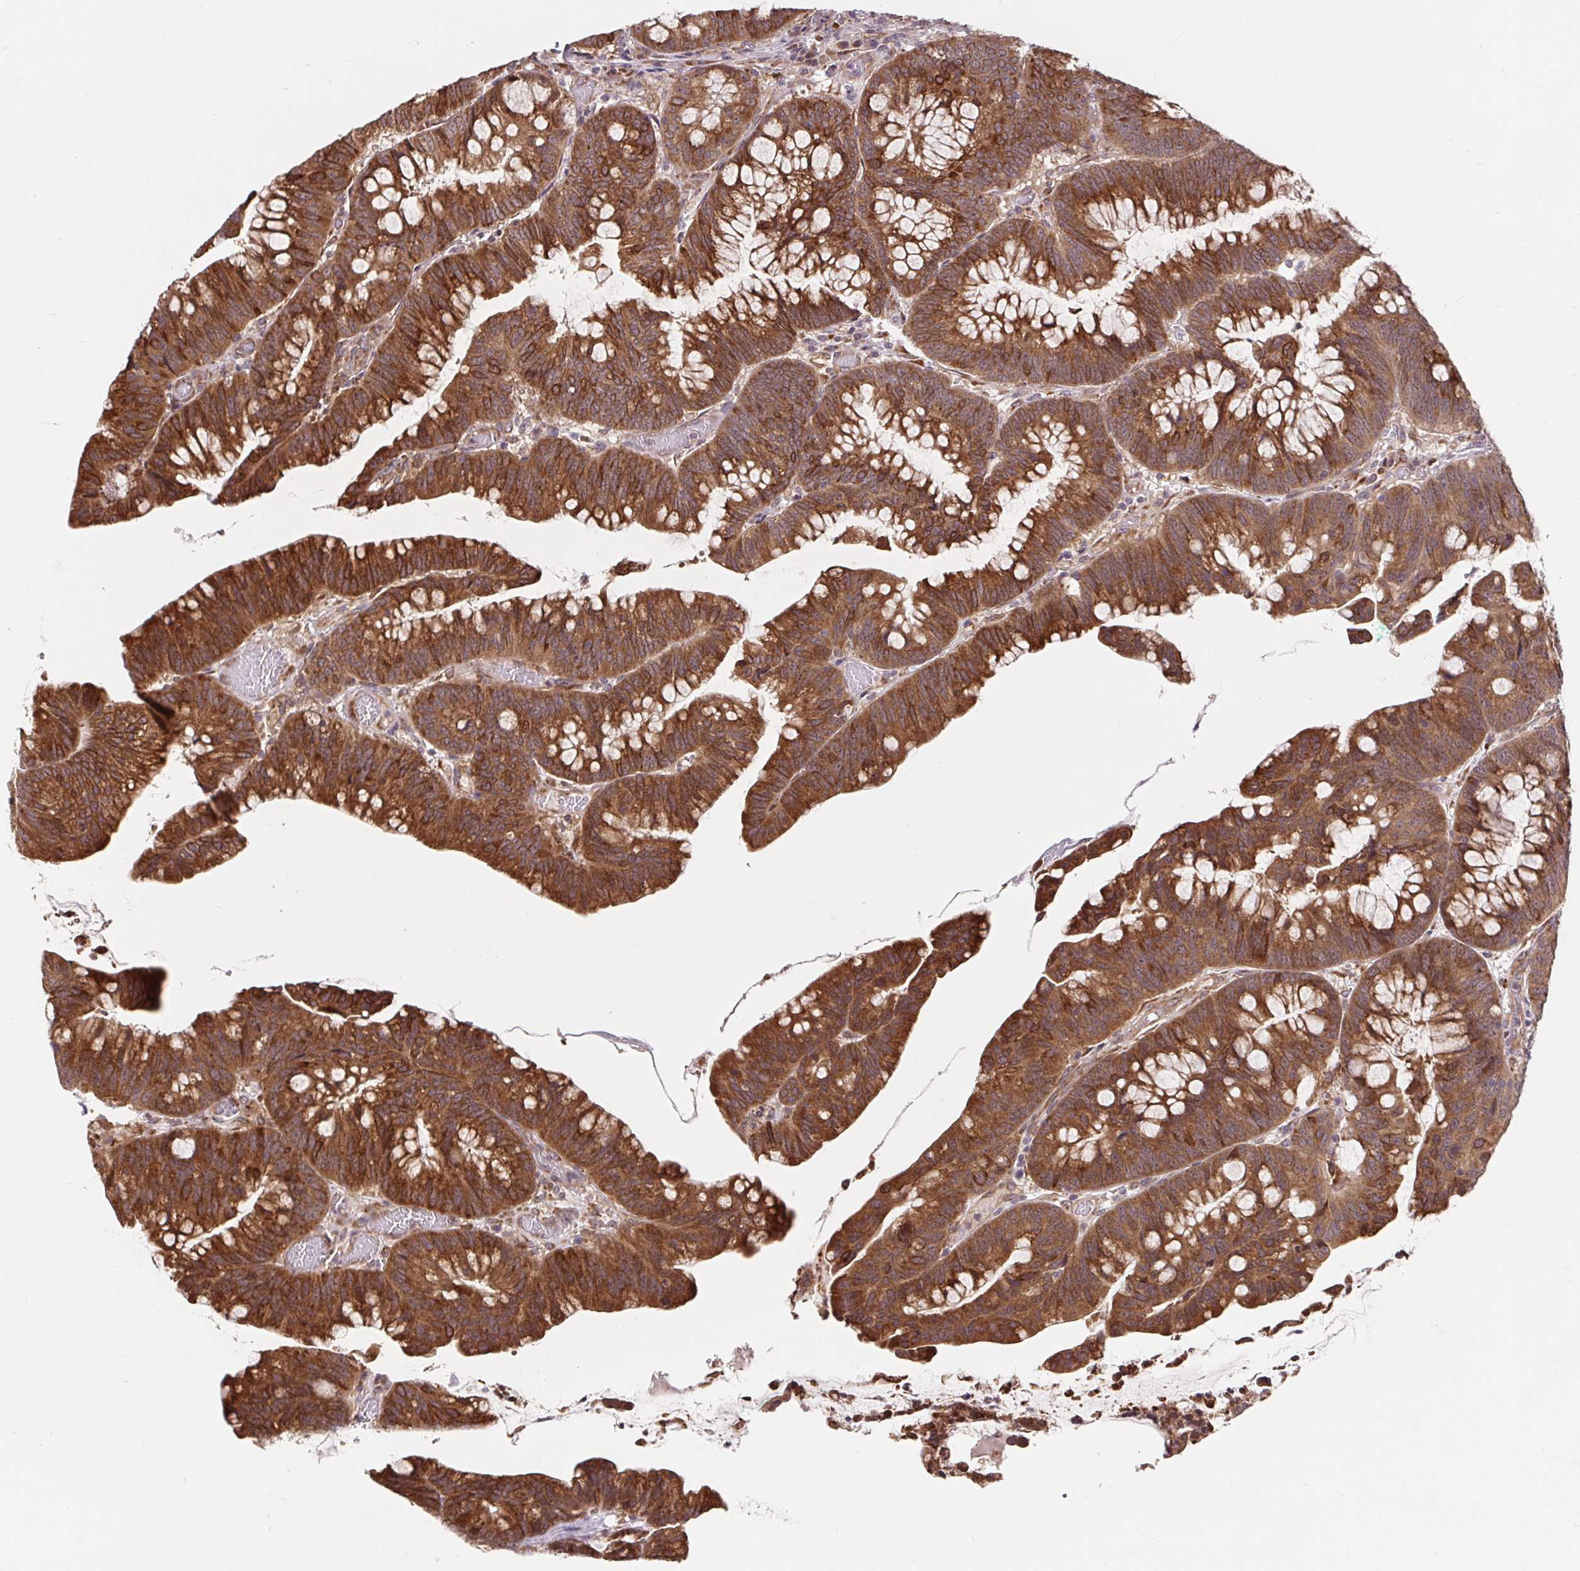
{"staining": {"intensity": "strong", "quantity": ">75%", "location": "cytoplasmic/membranous"}, "tissue": "colorectal cancer", "cell_type": "Tumor cells", "image_type": "cancer", "snomed": [{"axis": "morphology", "description": "Adenocarcinoma, NOS"}, {"axis": "topography", "description": "Colon"}], "caption": "Protein staining reveals strong cytoplasmic/membranous staining in approximately >75% of tumor cells in colorectal adenocarcinoma. (DAB IHC, brown staining for protein, blue staining for nuclei).", "gene": "LYPD5", "patient": {"sex": "male", "age": 62}}